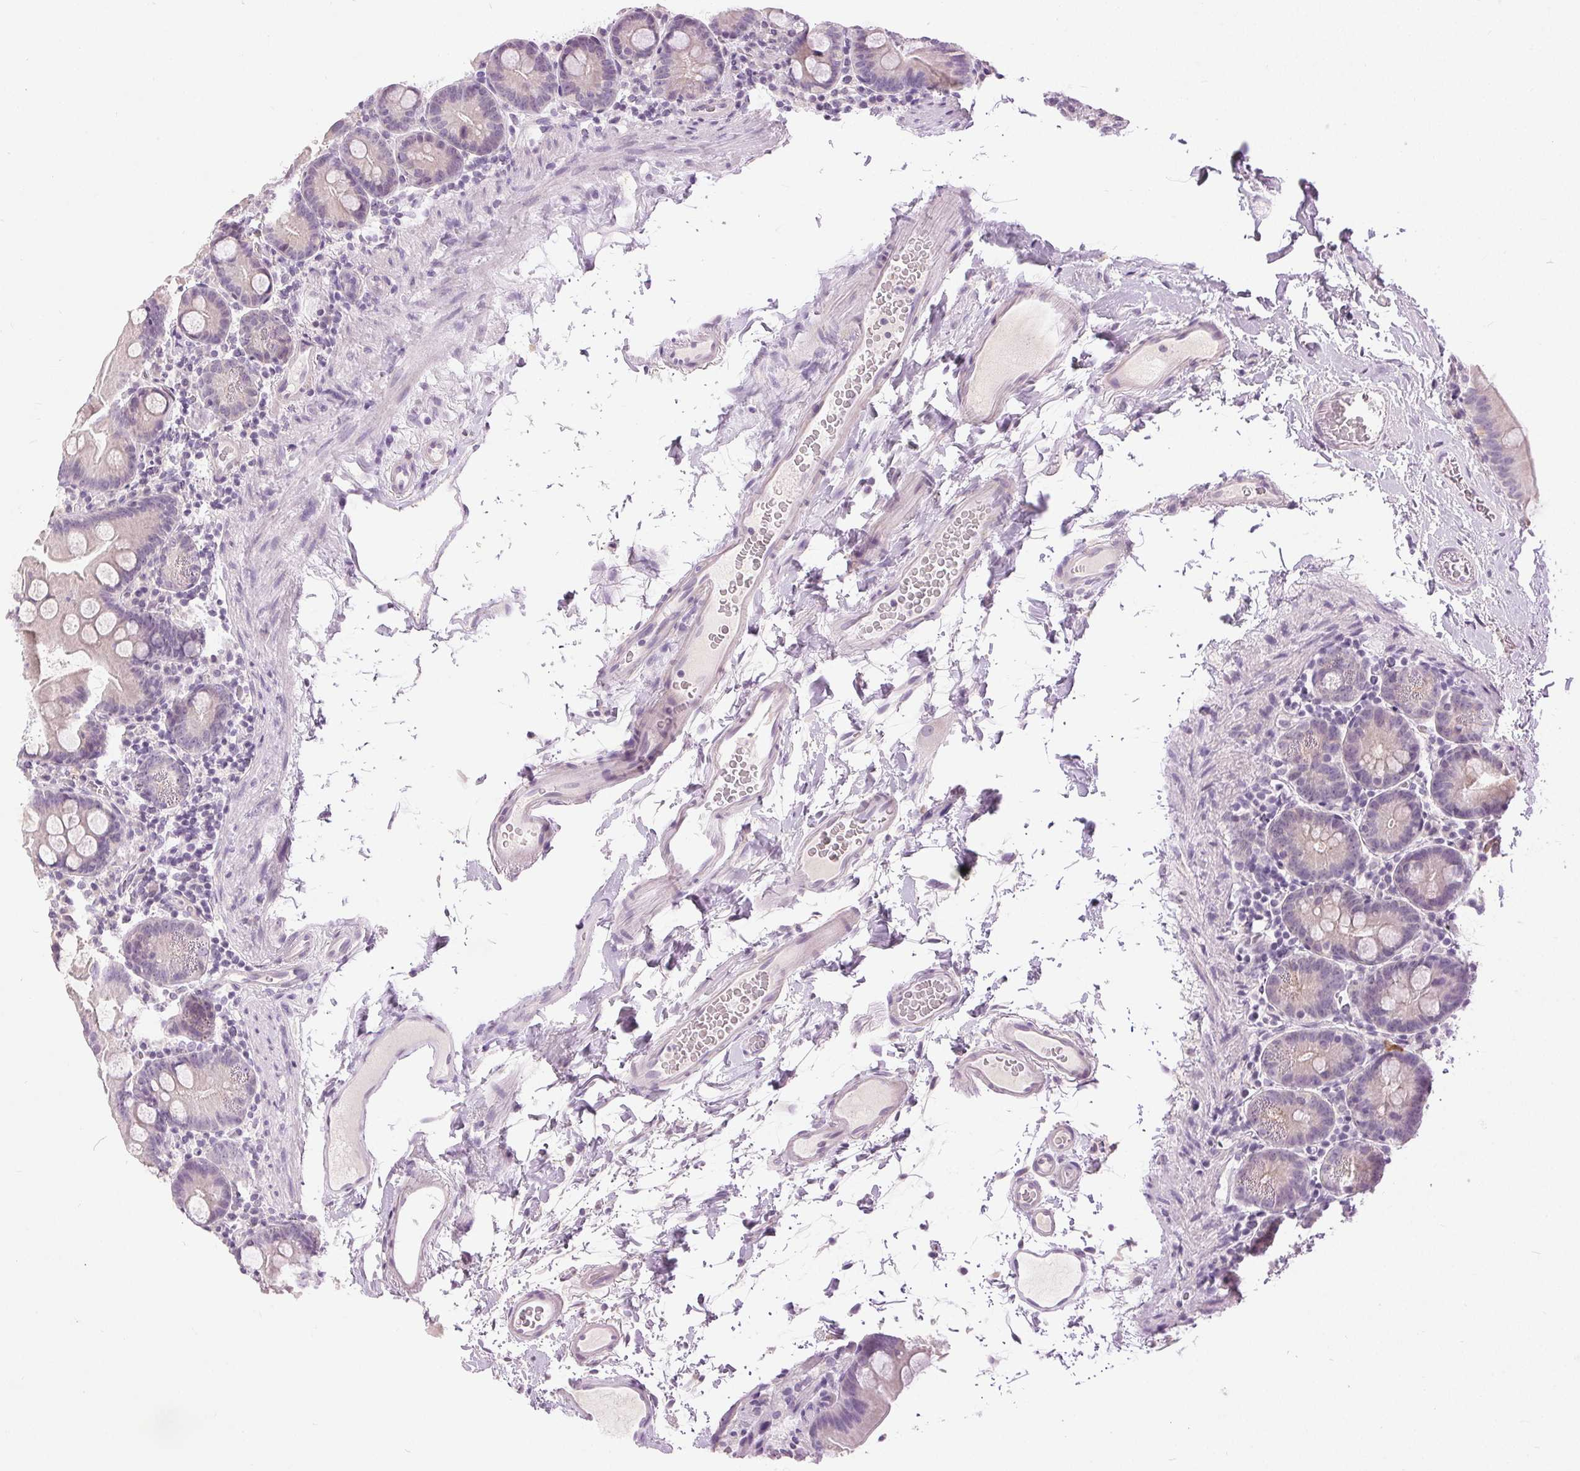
{"staining": {"intensity": "negative", "quantity": "none", "location": "none"}, "tissue": "small intestine", "cell_type": "Glandular cells", "image_type": "normal", "snomed": [{"axis": "morphology", "description": "Normal tissue, NOS"}, {"axis": "topography", "description": "Small intestine"}], "caption": "This is an immunohistochemistry (IHC) photomicrograph of benign small intestine. There is no expression in glandular cells.", "gene": "DSG3", "patient": {"sex": "female", "age": 68}}